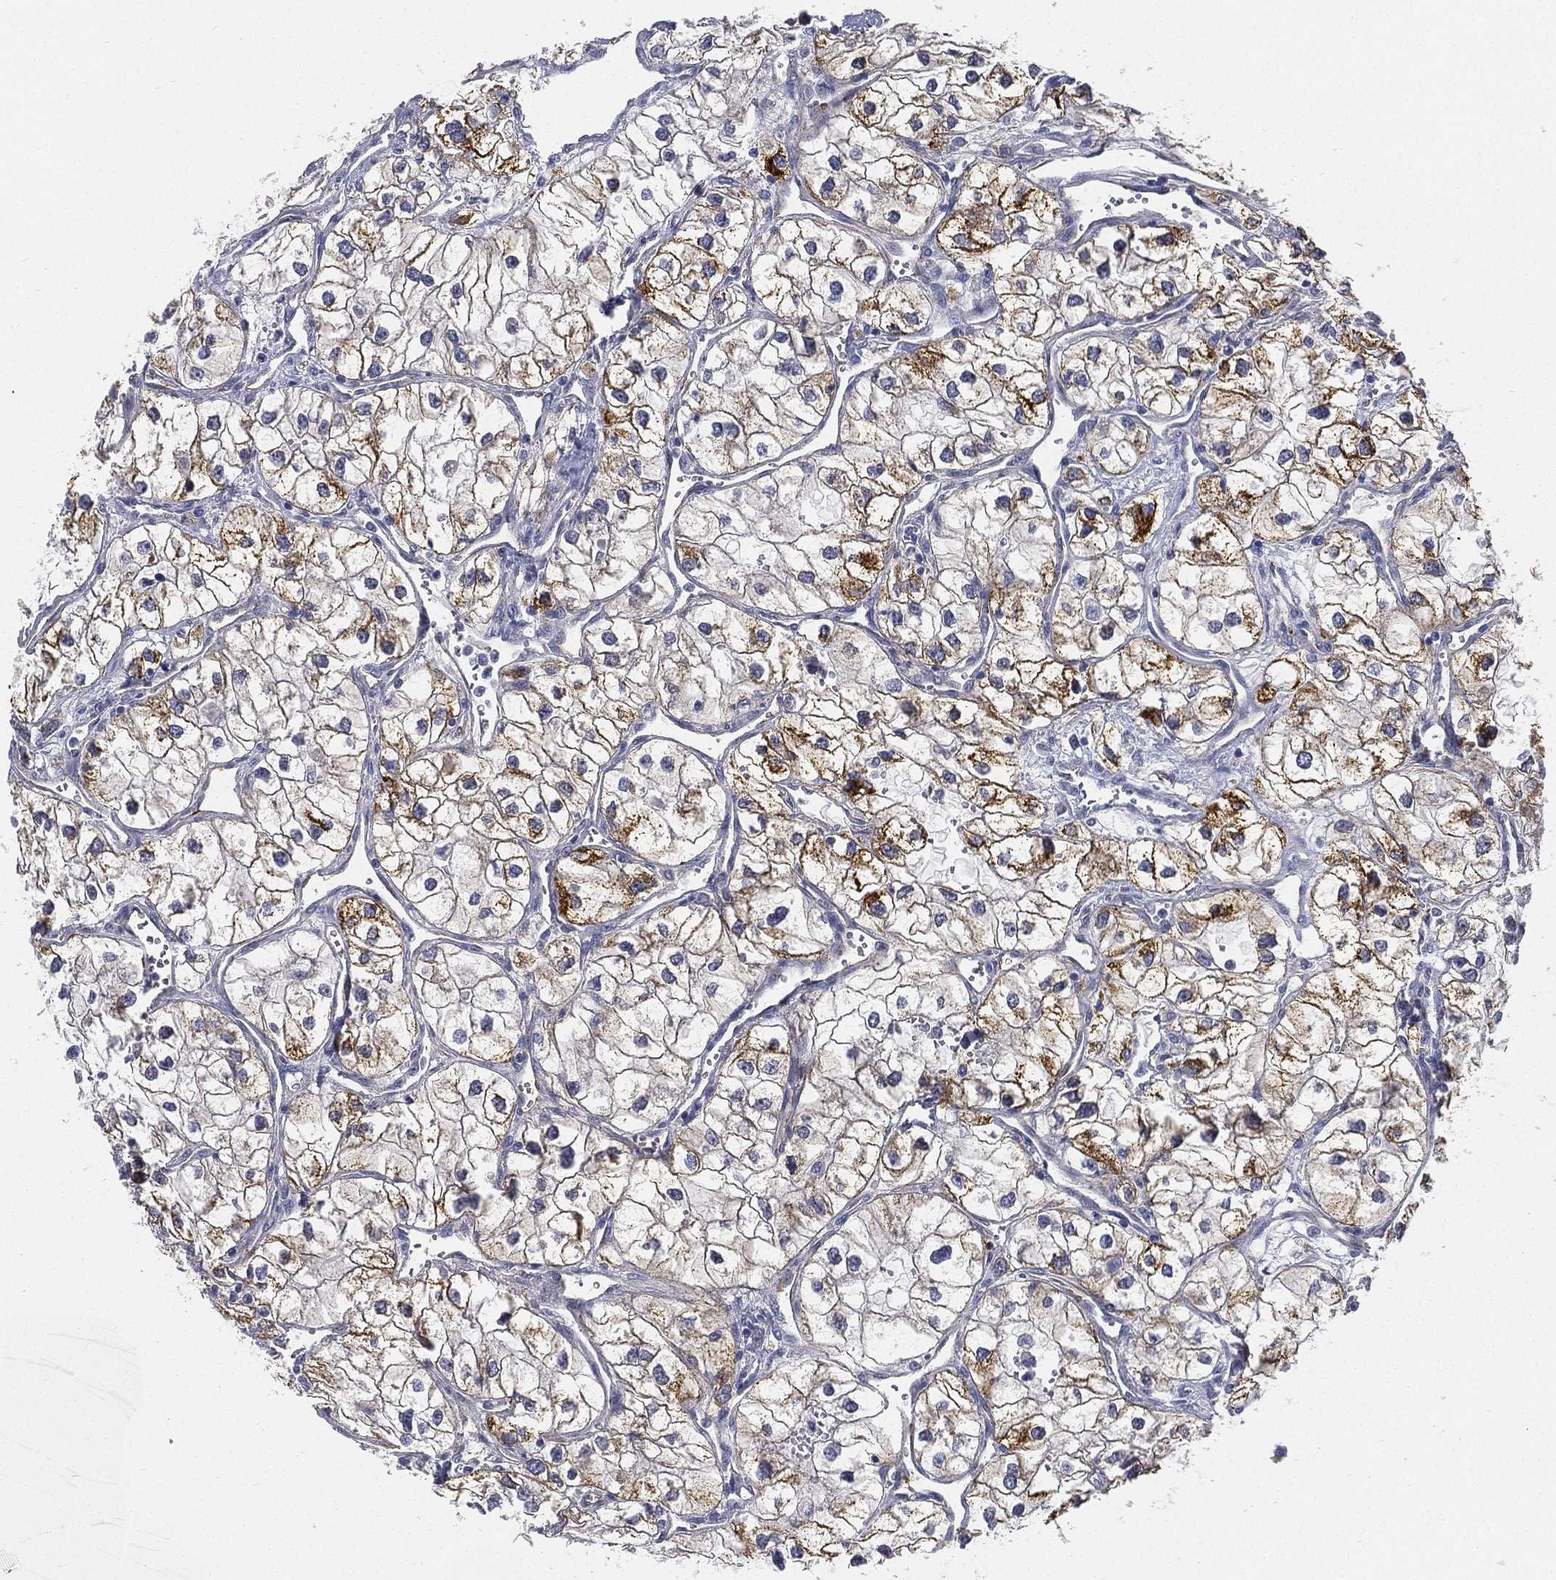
{"staining": {"intensity": "strong", "quantity": "25%-75%", "location": "cytoplasmic/membranous"}, "tissue": "renal cancer", "cell_type": "Tumor cells", "image_type": "cancer", "snomed": [{"axis": "morphology", "description": "Adenocarcinoma, NOS"}, {"axis": "topography", "description": "Kidney"}], "caption": "This image reveals IHC staining of renal cancer, with high strong cytoplasmic/membranous staining in approximately 25%-75% of tumor cells.", "gene": "C5orf46", "patient": {"sex": "male", "age": 59}}